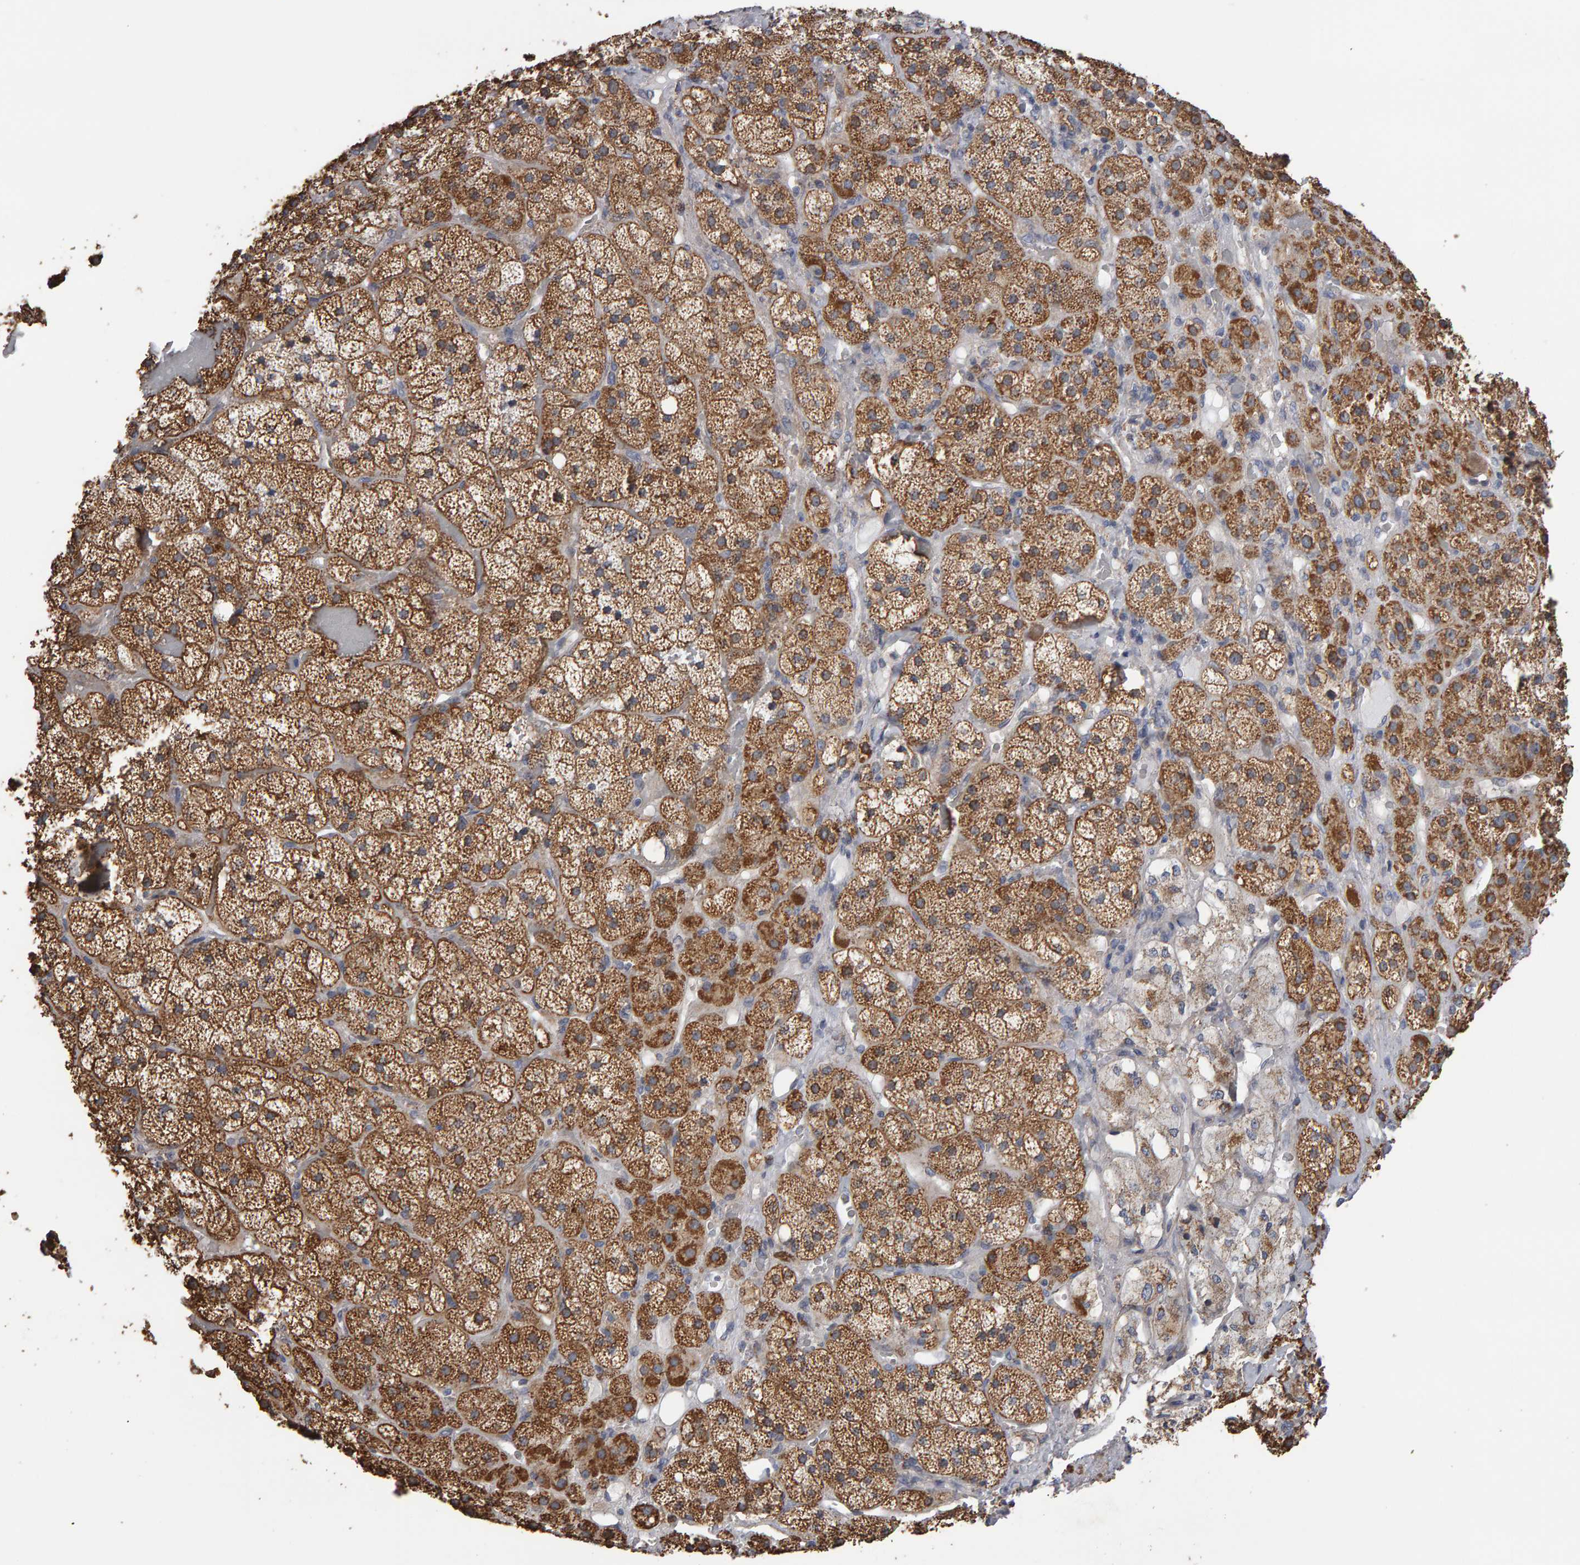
{"staining": {"intensity": "moderate", "quantity": ">75%", "location": "cytoplasmic/membranous"}, "tissue": "adrenal gland", "cell_type": "Glandular cells", "image_type": "normal", "snomed": [{"axis": "morphology", "description": "Normal tissue, NOS"}, {"axis": "topography", "description": "Adrenal gland"}], "caption": "Protein staining displays moderate cytoplasmic/membranous positivity in about >75% of glandular cells in benign adrenal gland. (brown staining indicates protein expression, while blue staining denotes nuclei).", "gene": "TOM1L1", "patient": {"sex": "male", "age": 57}}